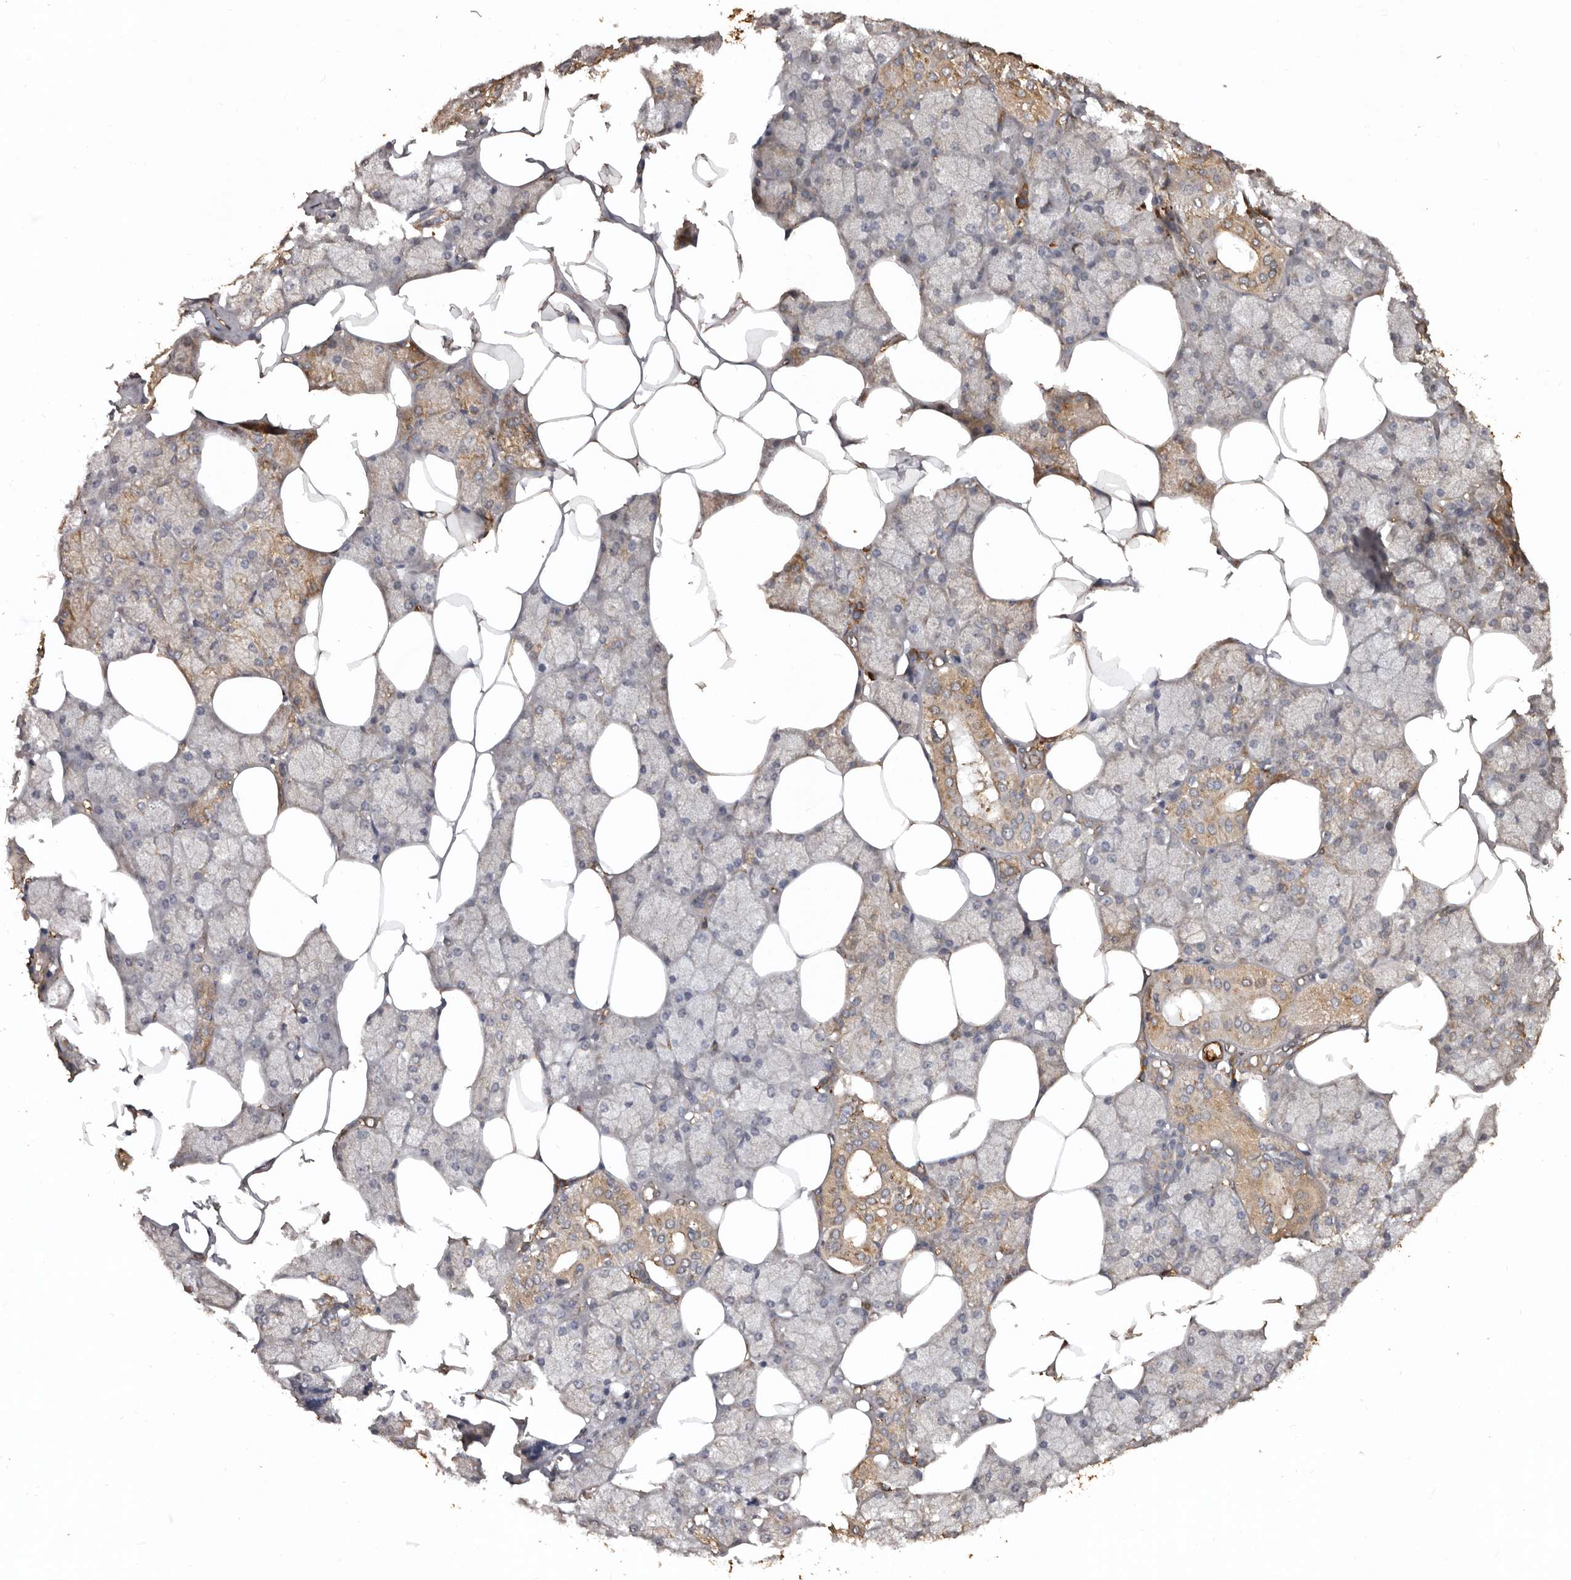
{"staining": {"intensity": "moderate", "quantity": "25%-75%", "location": "cytoplasmic/membranous"}, "tissue": "salivary gland", "cell_type": "Glandular cells", "image_type": "normal", "snomed": [{"axis": "morphology", "description": "Normal tissue, NOS"}, {"axis": "topography", "description": "Salivary gland"}], "caption": "The micrograph reveals immunohistochemical staining of benign salivary gland. There is moderate cytoplasmic/membranous positivity is seen in about 25%-75% of glandular cells.", "gene": "FLCN", "patient": {"sex": "male", "age": 62}}